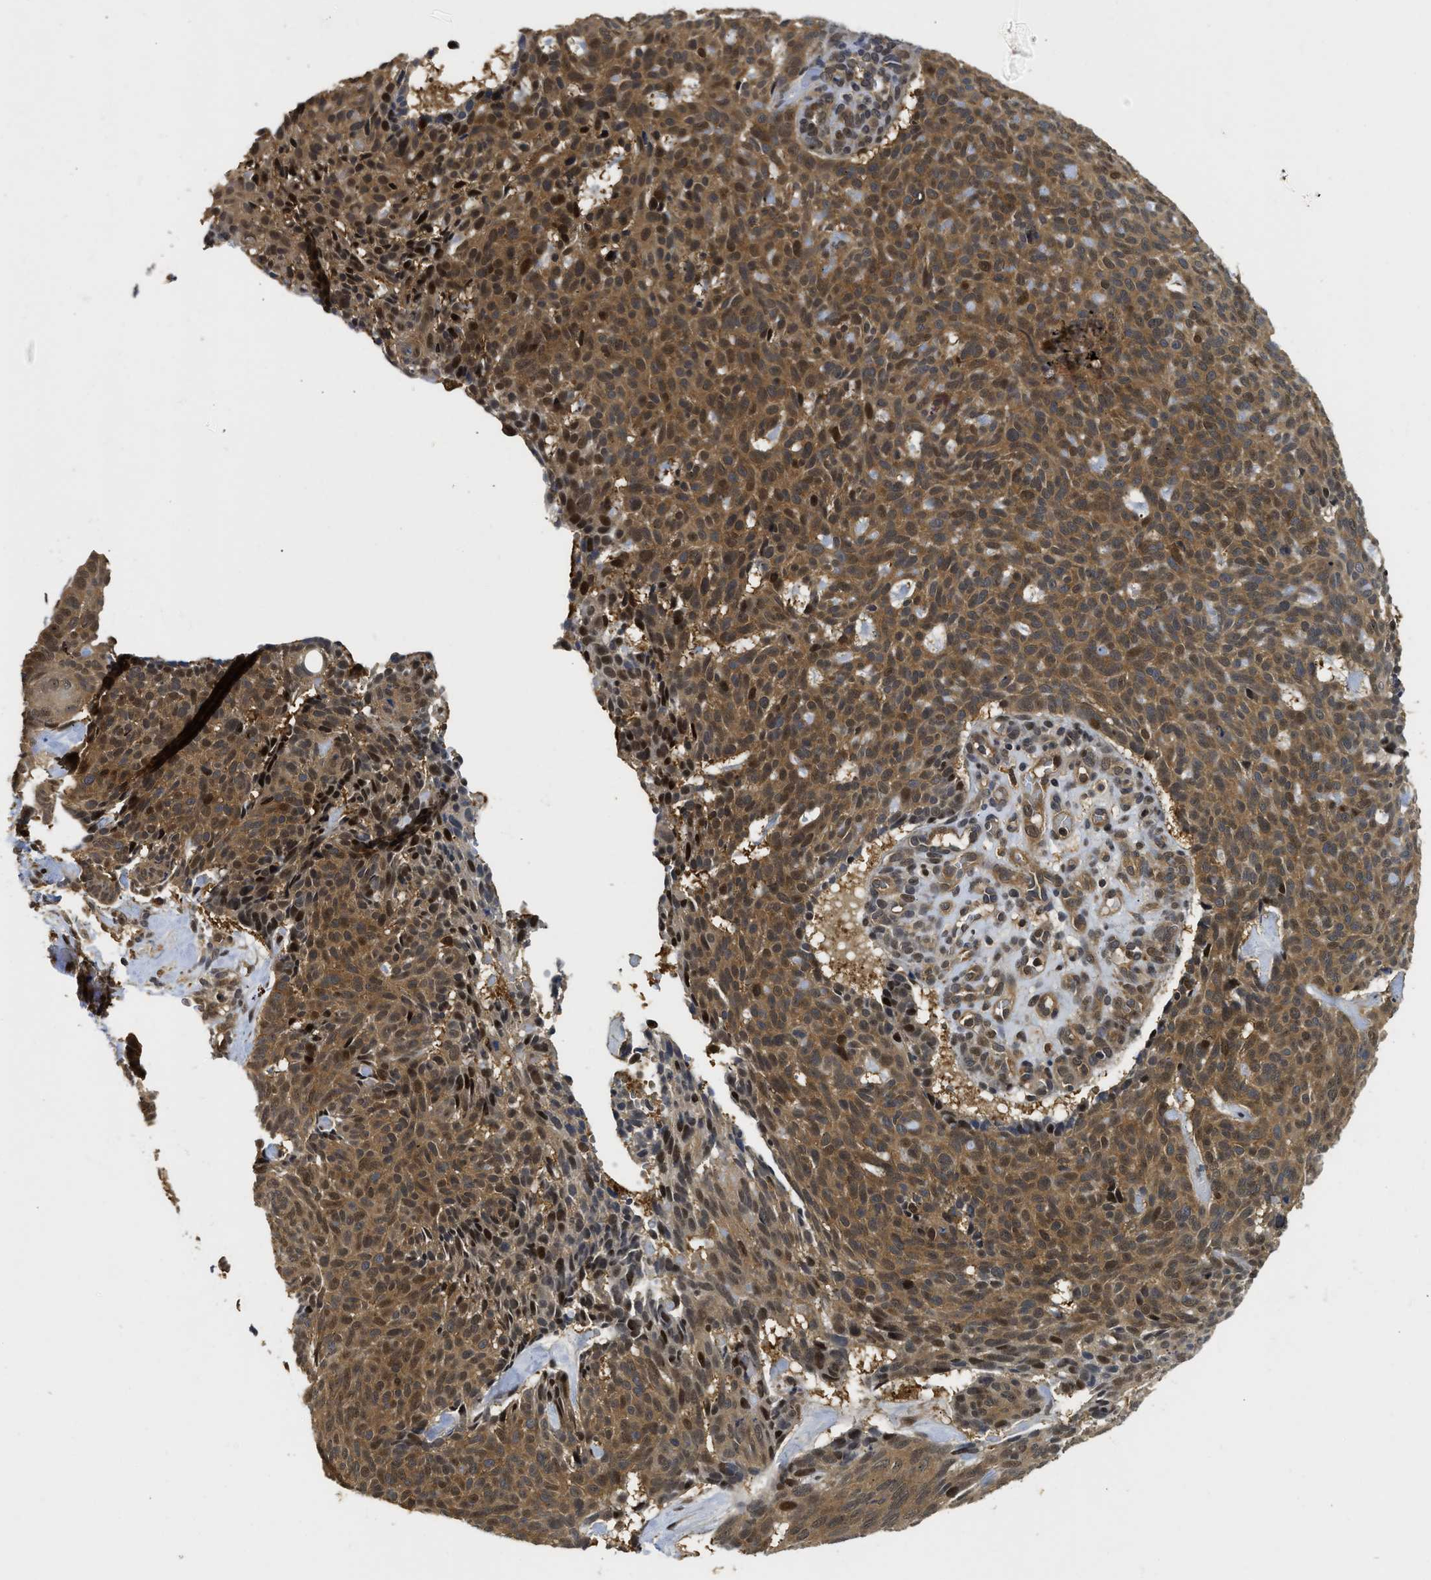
{"staining": {"intensity": "moderate", "quantity": ">75%", "location": "cytoplasmic/membranous,nuclear"}, "tissue": "skin cancer", "cell_type": "Tumor cells", "image_type": "cancer", "snomed": [{"axis": "morphology", "description": "Basal cell carcinoma"}, {"axis": "topography", "description": "Skin"}], "caption": "Tumor cells demonstrate moderate cytoplasmic/membranous and nuclear staining in approximately >75% of cells in skin basal cell carcinoma.", "gene": "ADSL", "patient": {"sex": "male", "age": 61}}